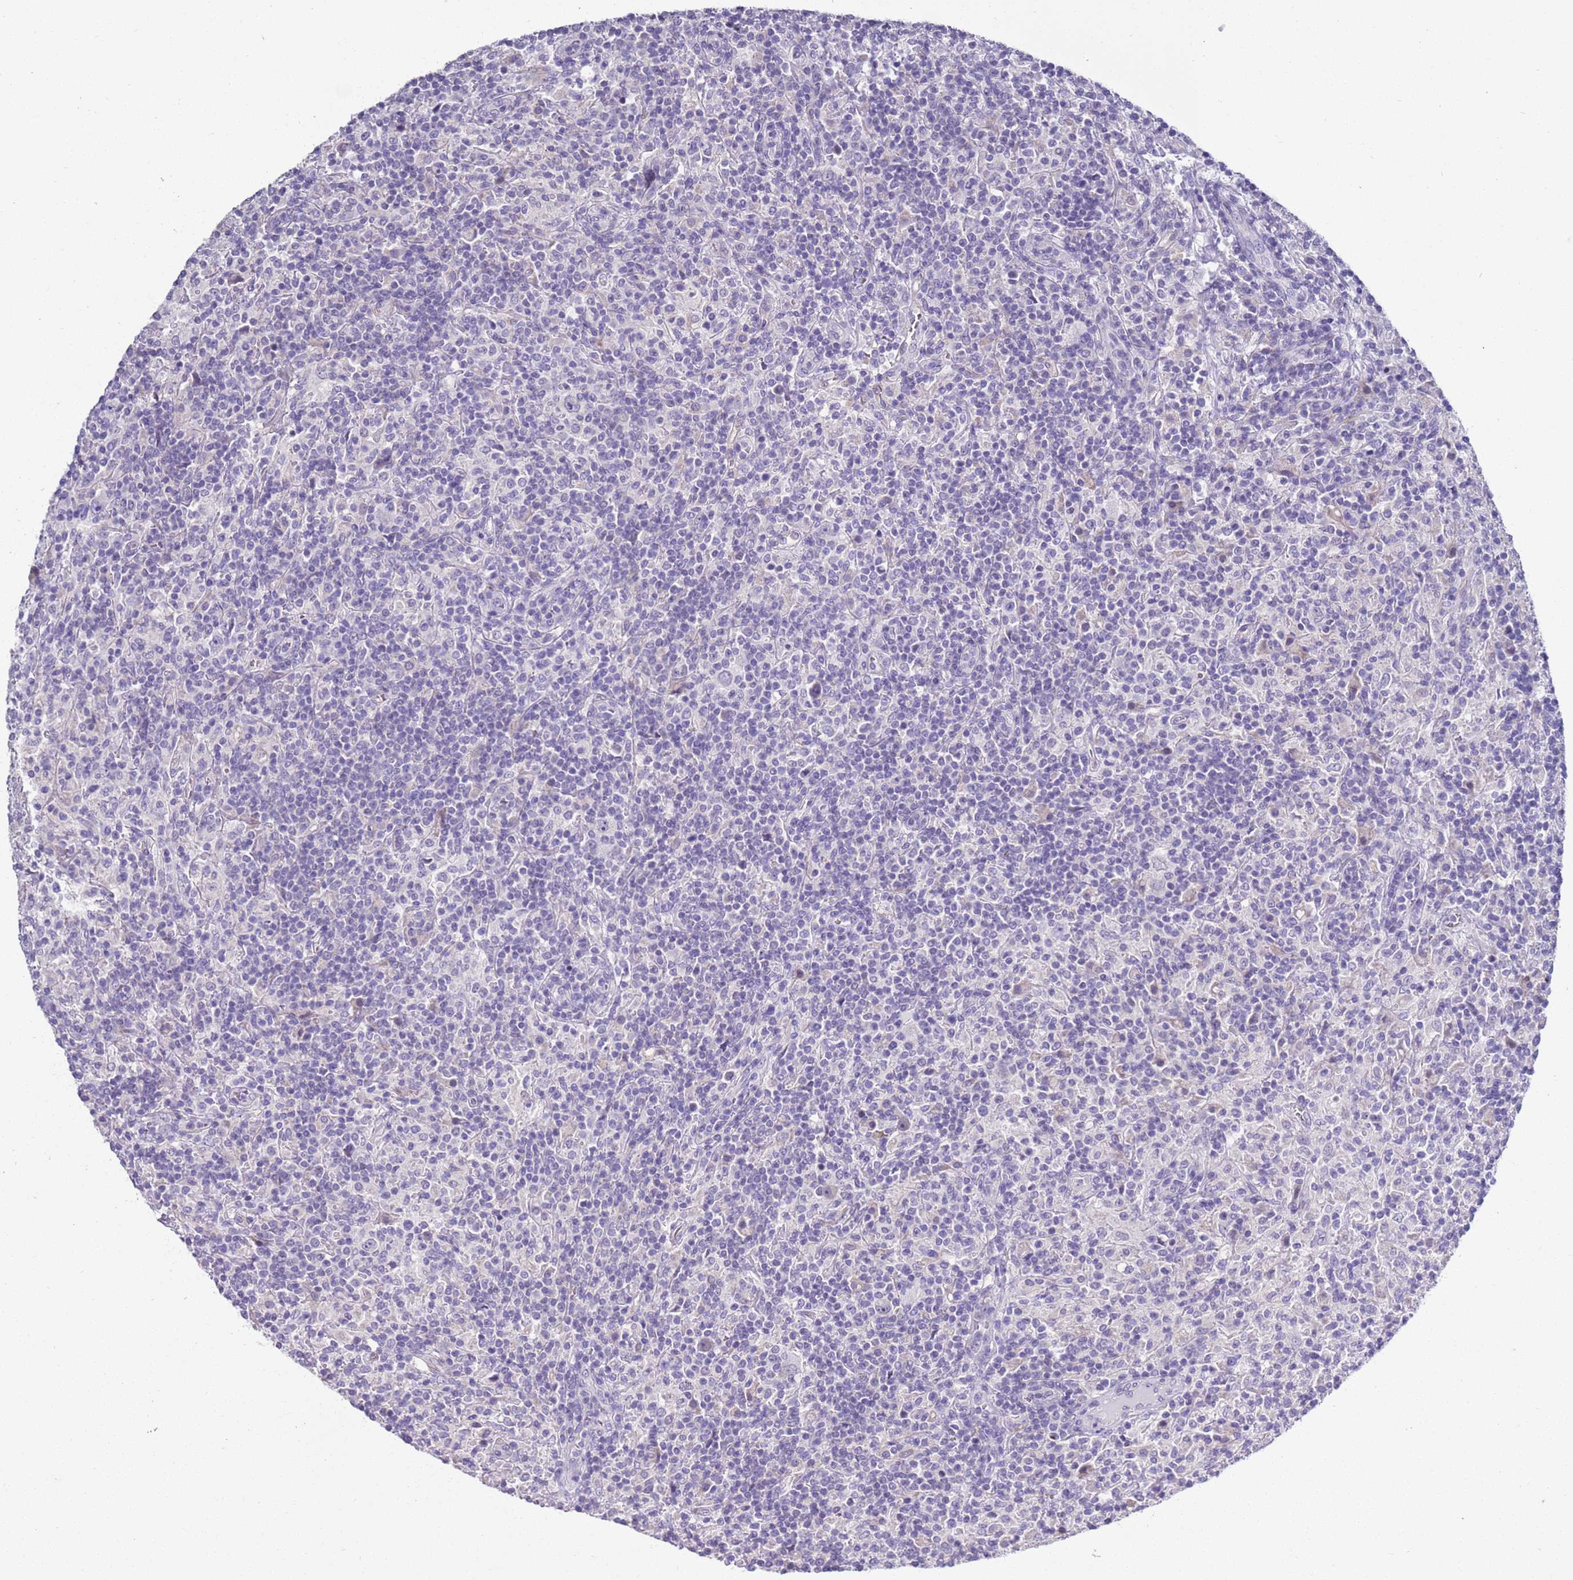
{"staining": {"intensity": "negative", "quantity": "none", "location": "none"}, "tissue": "lymphoma", "cell_type": "Tumor cells", "image_type": "cancer", "snomed": [{"axis": "morphology", "description": "Hodgkin's disease, NOS"}, {"axis": "topography", "description": "Lymph node"}], "caption": "An IHC histopathology image of lymphoma is shown. There is no staining in tumor cells of lymphoma. (DAB immunohistochemistry (IHC) visualized using brightfield microscopy, high magnification).", "gene": "BRMS1L", "patient": {"sex": "male", "age": 70}}